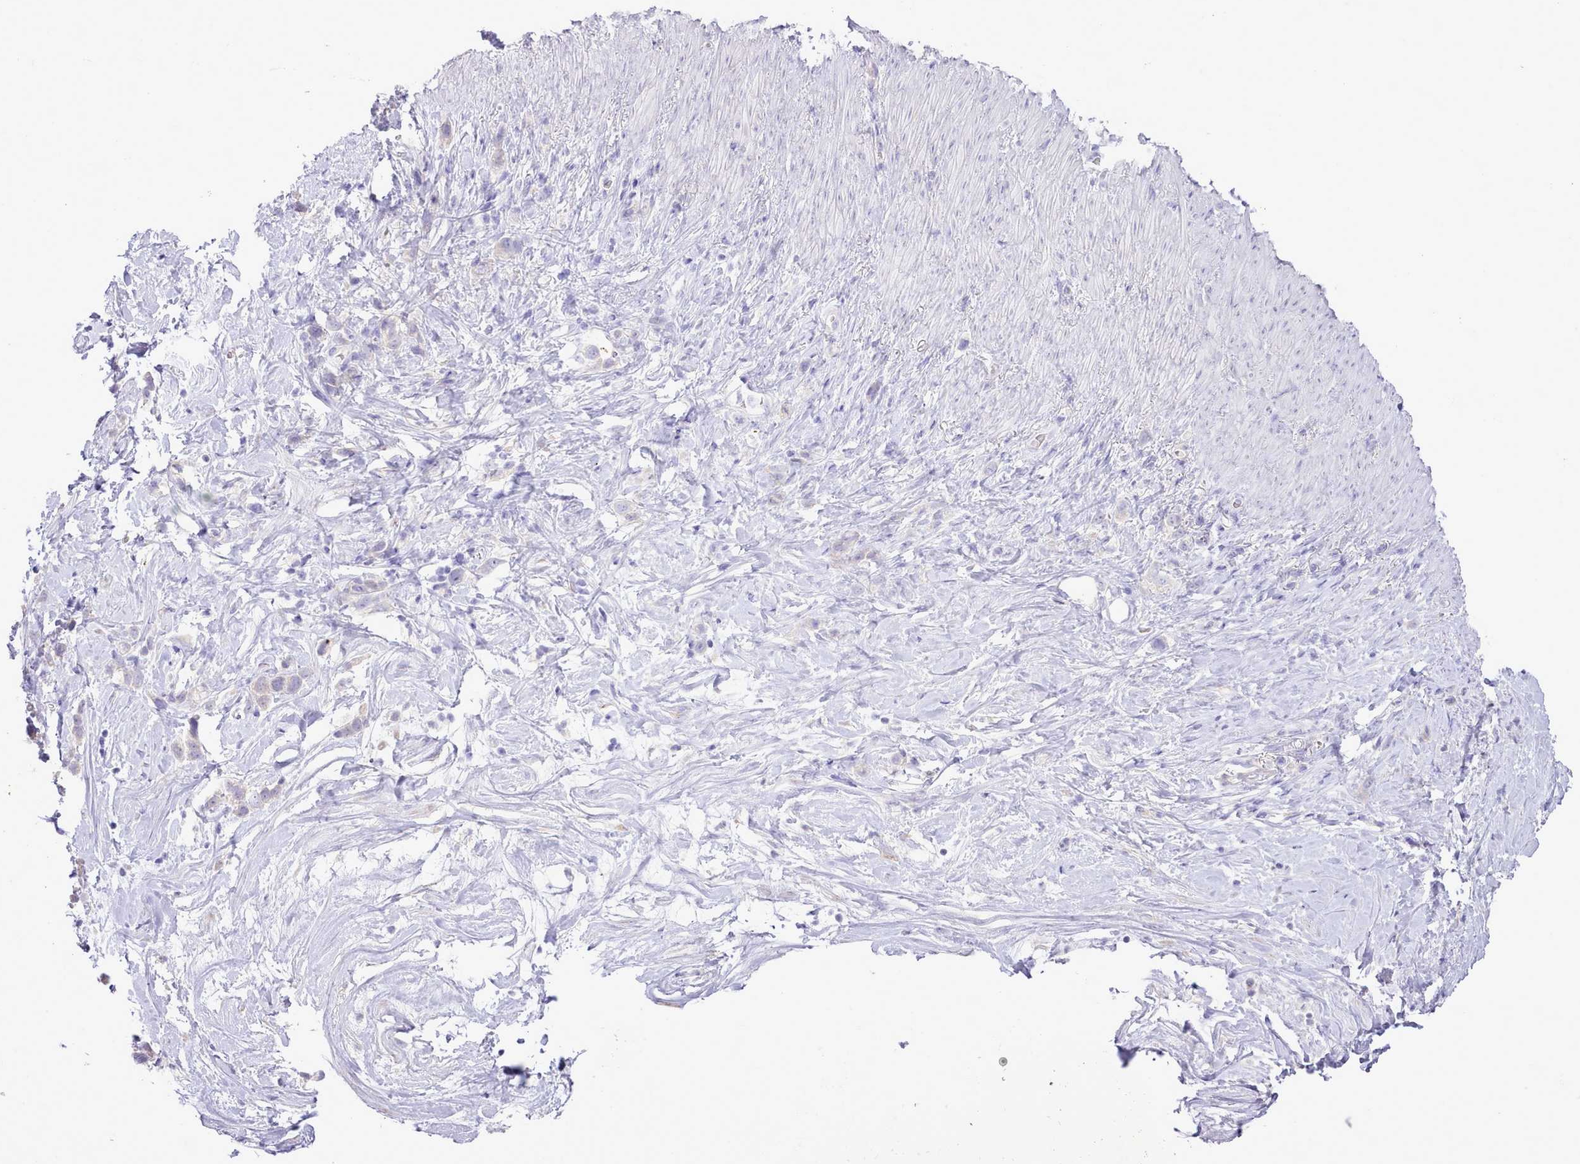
{"staining": {"intensity": "negative", "quantity": "none", "location": "none"}, "tissue": "stomach cancer", "cell_type": "Tumor cells", "image_type": "cancer", "snomed": [{"axis": "morphology", "description": "Adenocarcinoma, NOS"}, {"axis": "topography", "description": "Stomach"}], "caption": "This histopathology image is of stomach cancer stained with immunohistochemistry to label a protein in brown with the nuclei are counter-stained blue. There is no expression in tumor cells.", "gene": "CCL1", "patient": {"sex": "female", "age": 65}}